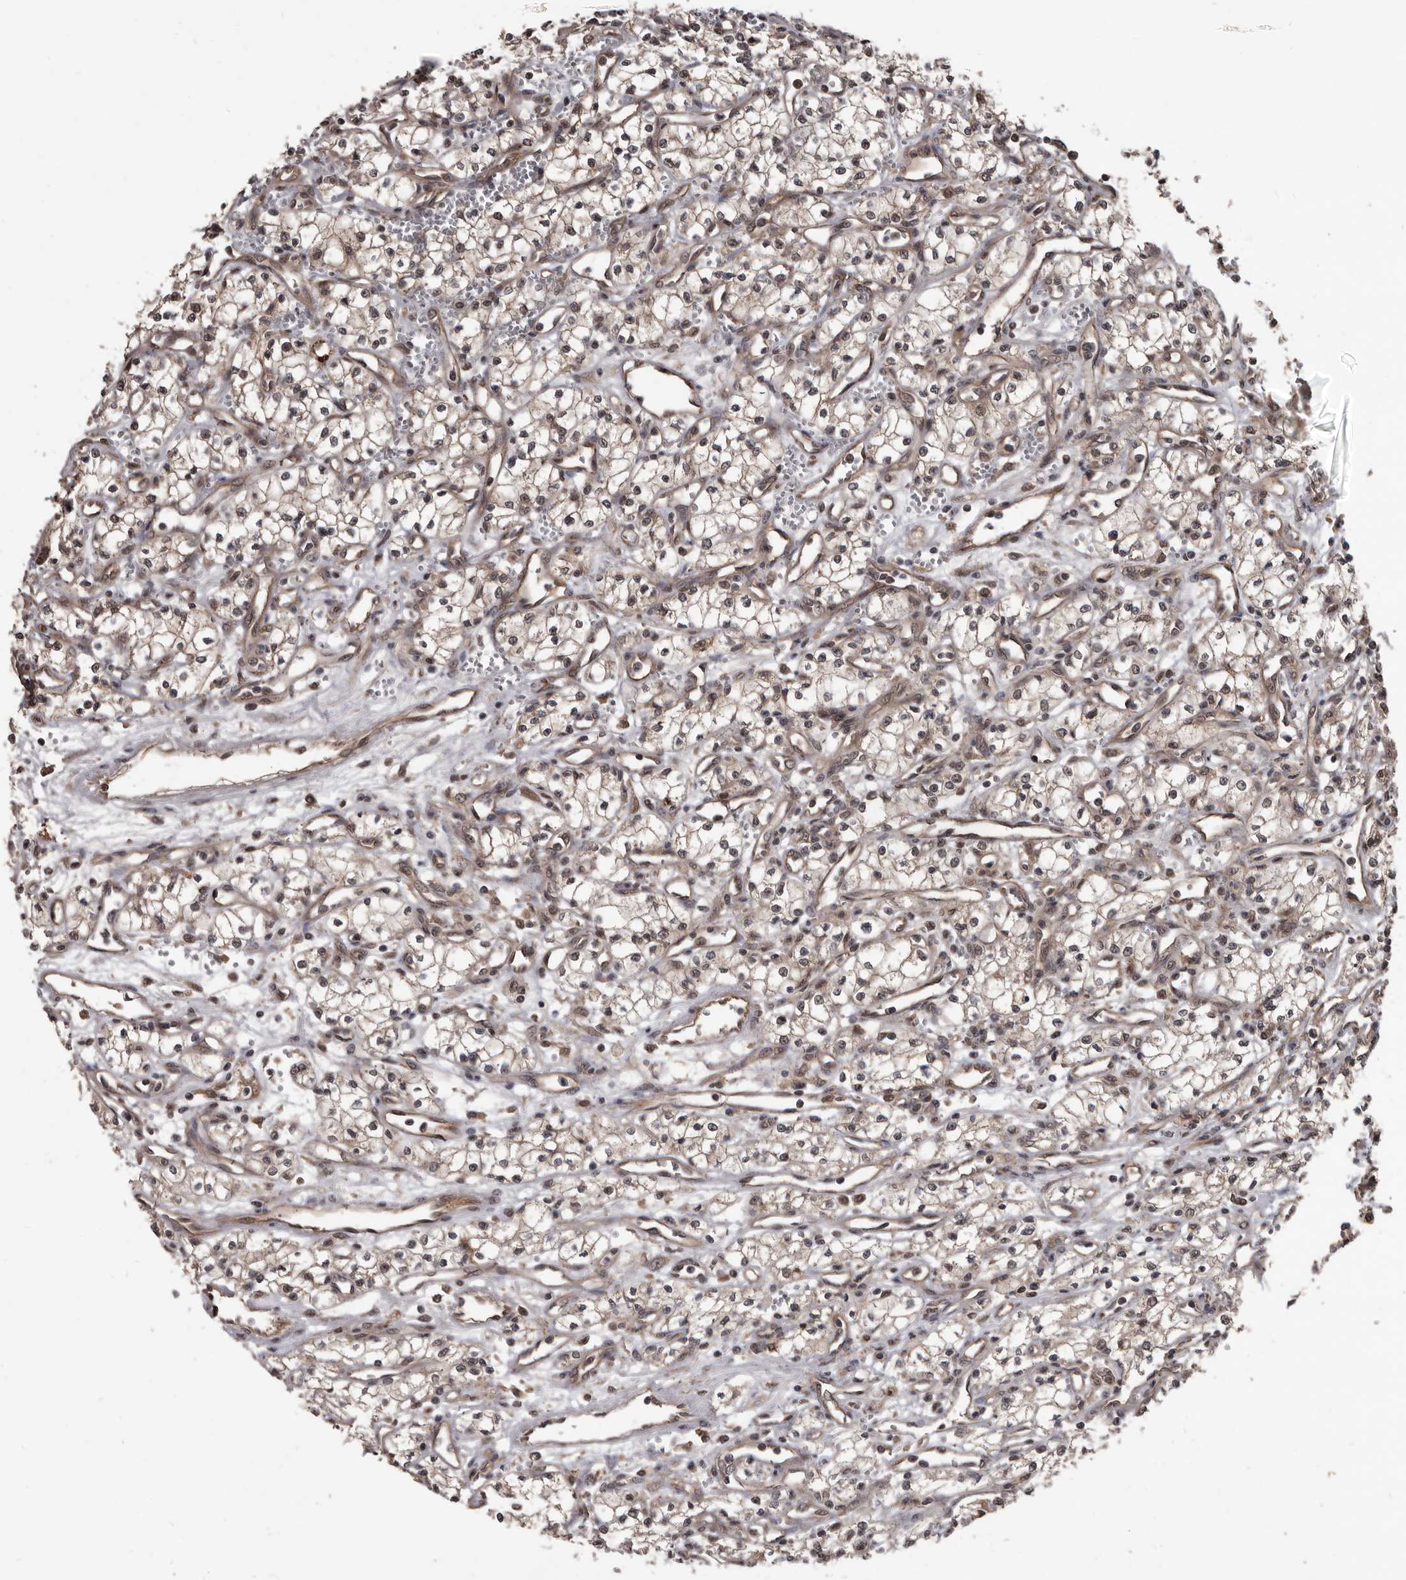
{"staining": {"intensity": "weak", "quantity": ">75%", "location": "nuclear"}, "tissue": "renal cancer", "cell_type": "Tumor cells", "image_type": "cancer", "snomed": [{"axis": "morphology", "description": "Adenocarcinoma, NOS"}, {"axis": "topography", "description": "Kidney"}], "caption": "Immunohistochemistry (IHC) histopathology image of human renal cancer stained for a protein (brown), which displays low levels of weak nuclear positivity in approximately >75% of tumor cells.", "gene": "AHR", "patient": {"sex": "male", "age": 59}}